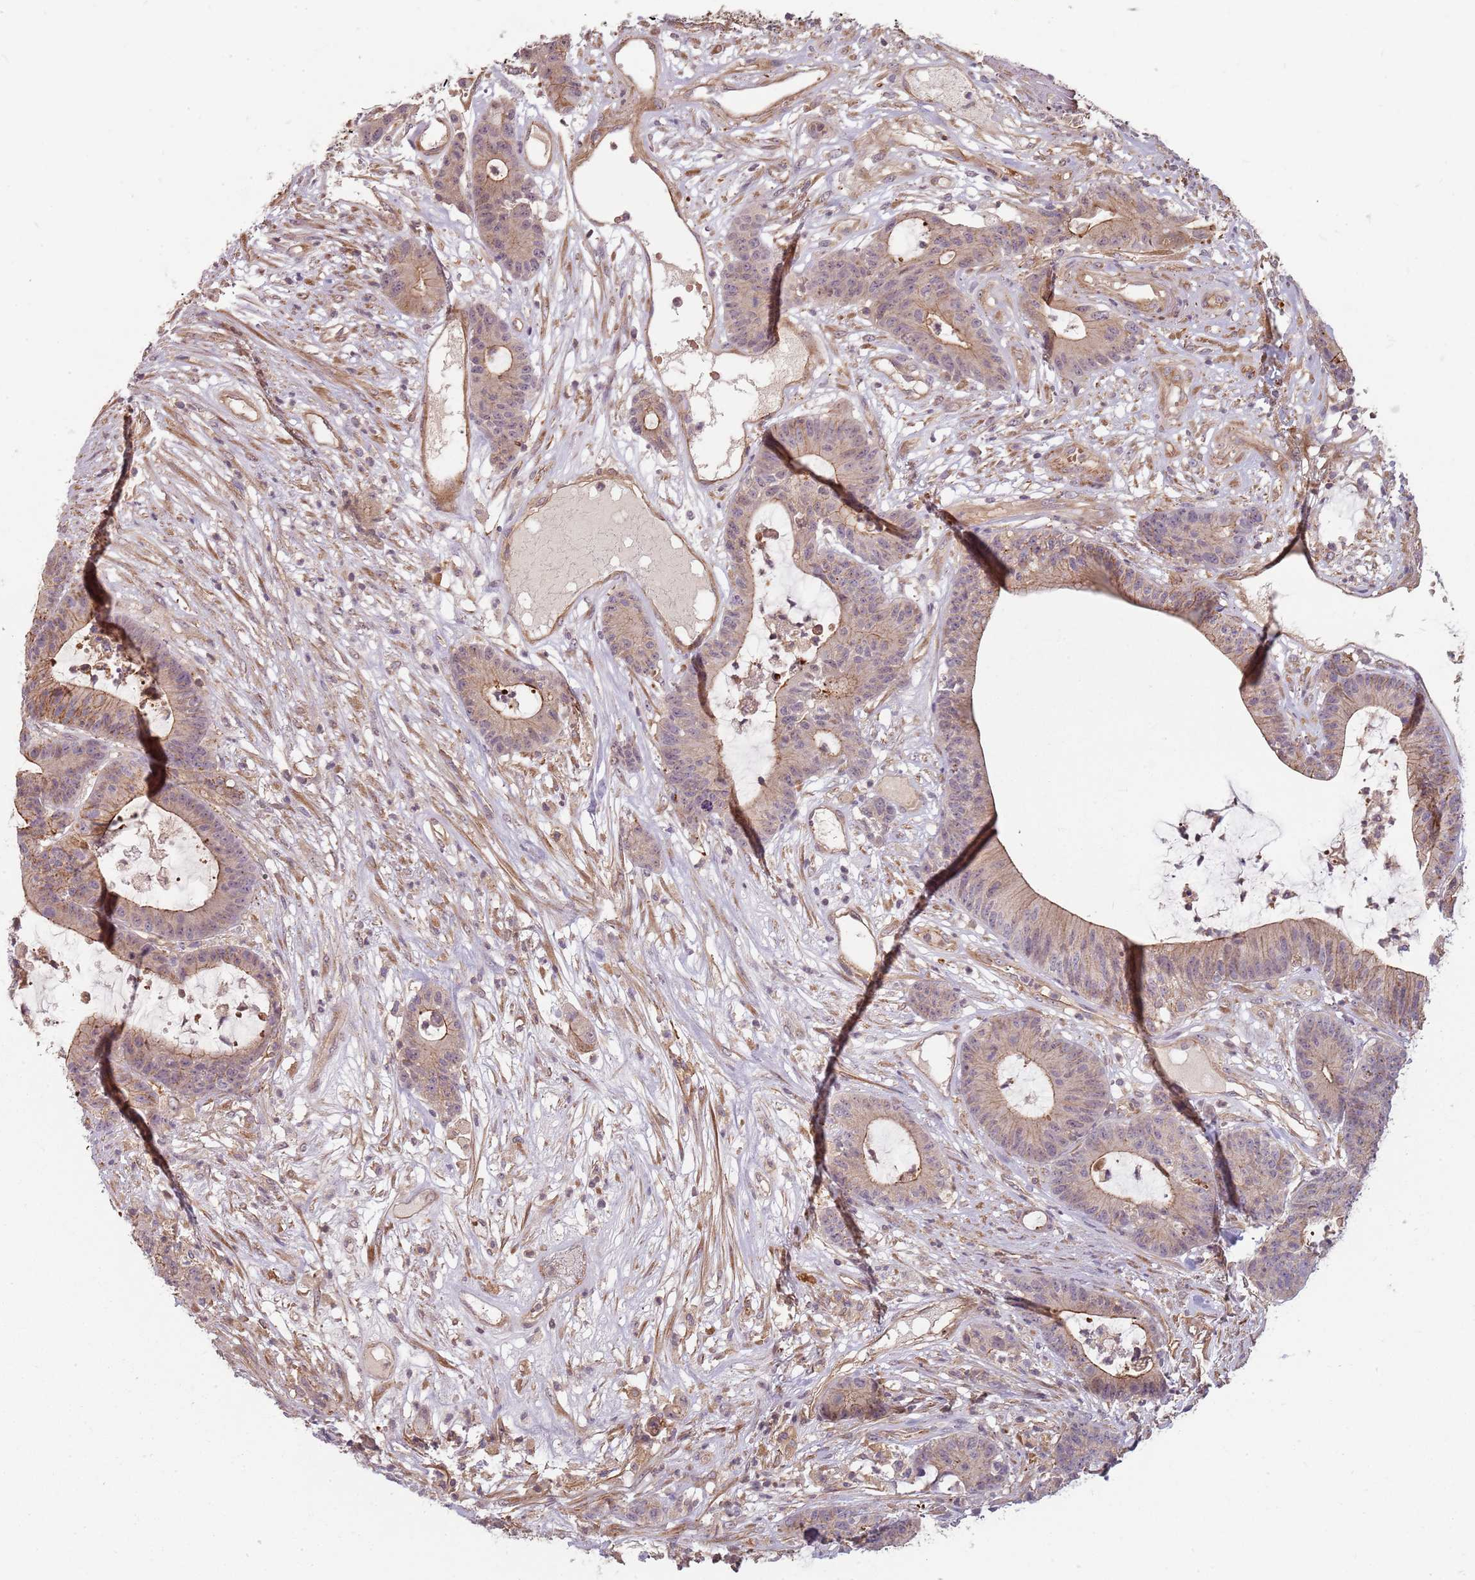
{"staining": {"intensity": "moderate", "quantity": "25%-75%", "location": "cytoplasmic/membranous"}, "tissue": "colorectal cancer", "cell_type": "Tumor cells", "image_type": "cancer", "snomed": [{"axis": "morphology", "description": "Adenocarcinoma, NOS"}, {"axis": "topography", "description": "Colon"}], "caption": "This histopathology image demonstrates IHC staining of human colorectal adenocarcinoma, with medium moderate cytoplasmic/membranous staining in about 25%-75% of tumor cells.", "gene": "PPP1R14C", "patient": {"sex": "female", "age": 84}}